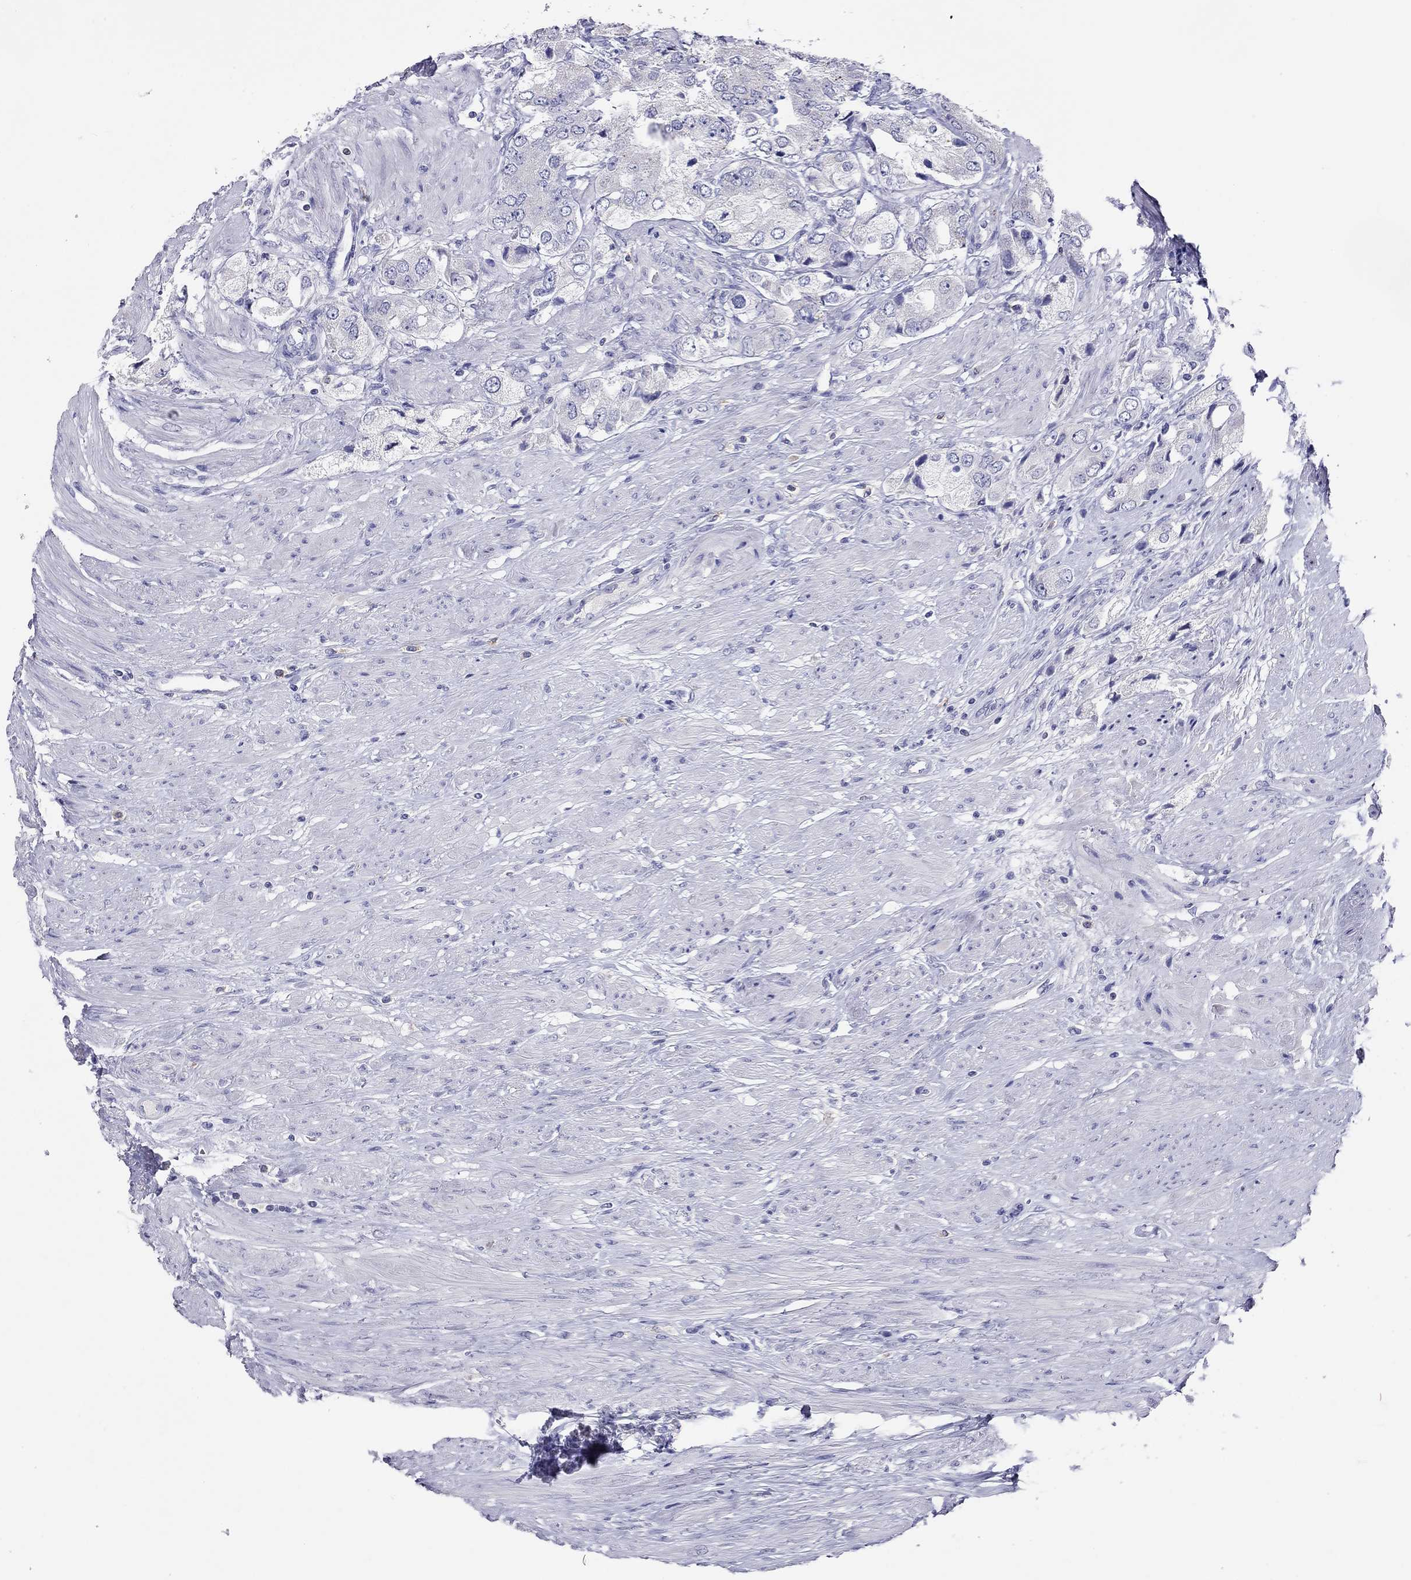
{"staining": {"intensity": "negative", "quantity": "none", "location": "none"}, "tissue": "prostate cancer", "cell_type": "Tumor cells", "image_type": "cancer", "snomed": [{"axis": "morphology", "description": "Adenocarcinoma, Low grade"}, {"axis": "topography", "description": "Prostate"}], "caption": "There is no significant expression in tumor cells of prostate cancer (low-grade adenocarcinoma). (DAB IHC, high magnification).", "gene": "CALHM1", "patient": {"sex": "male", "age": 69}}